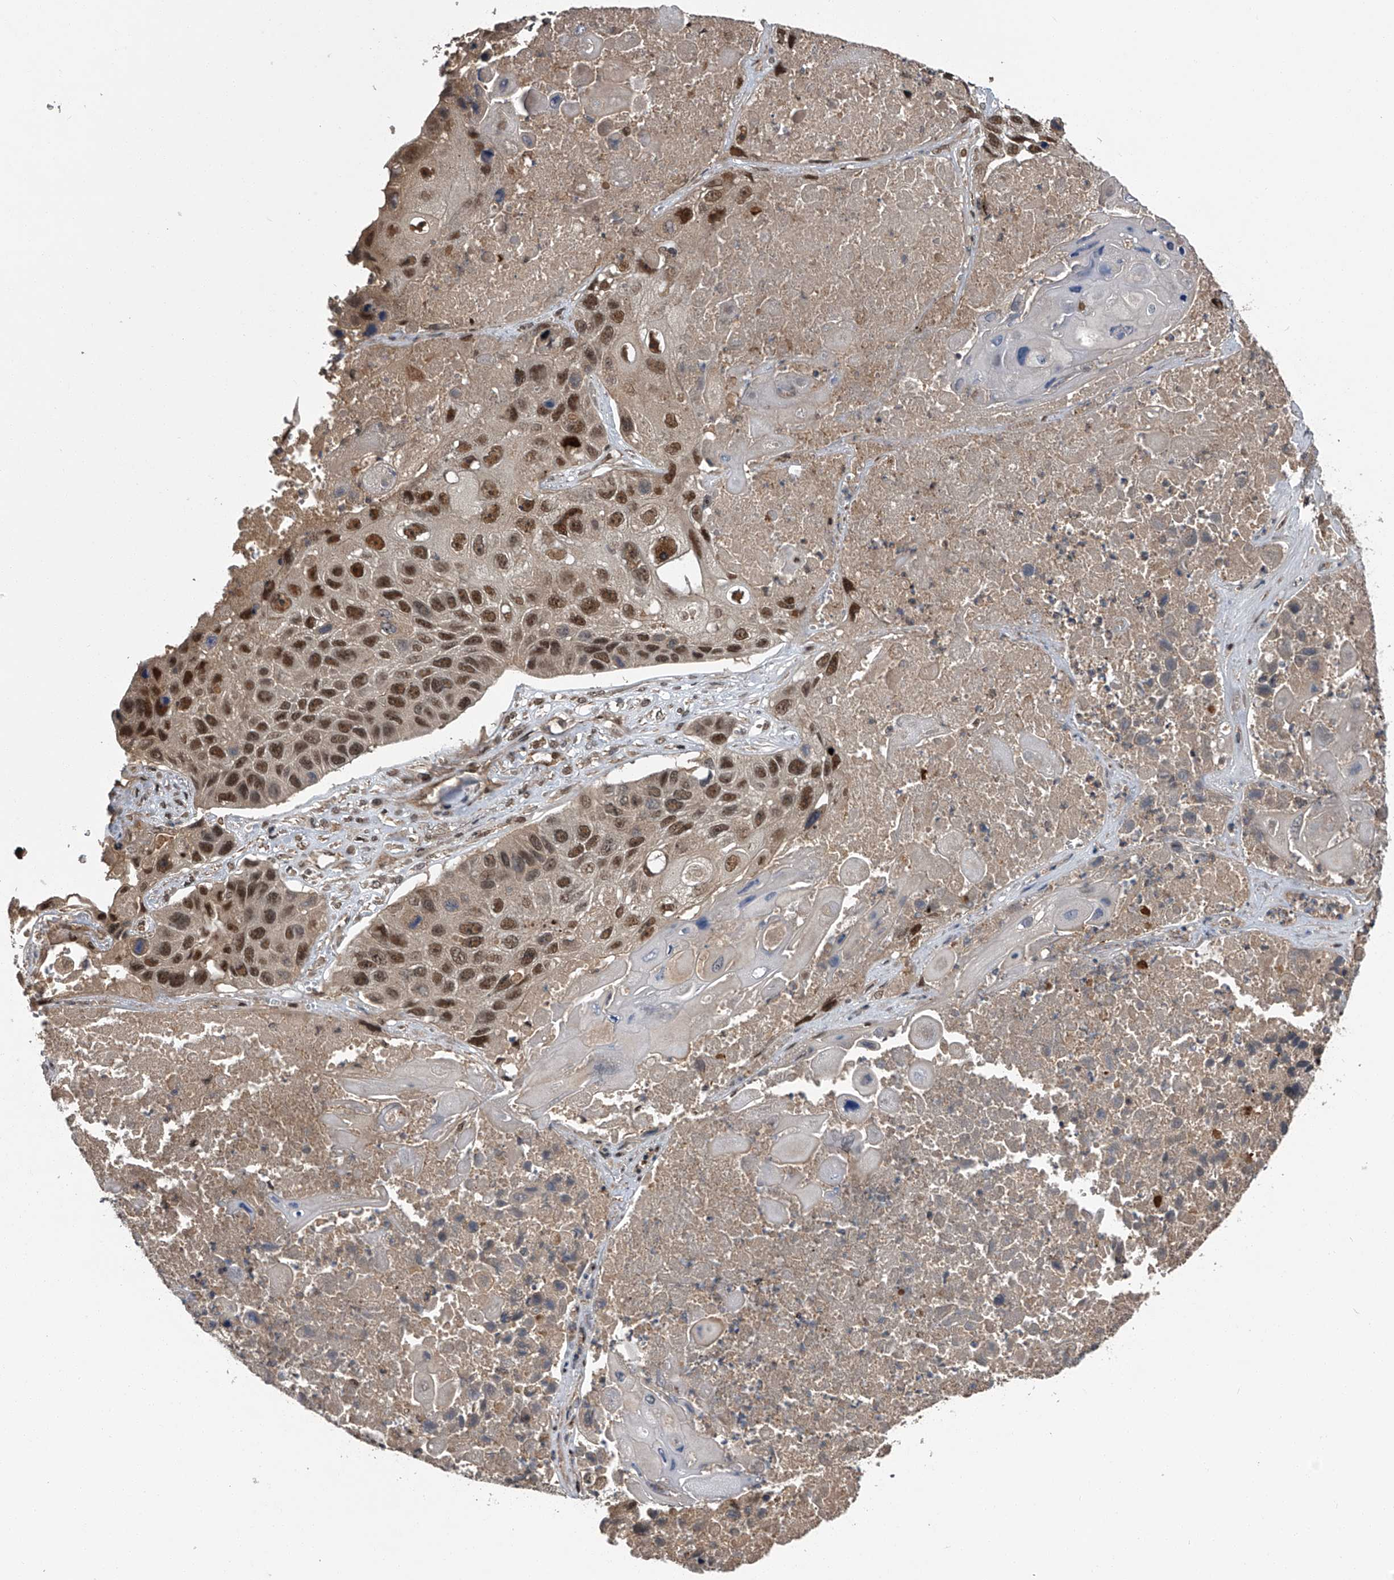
{"staining": {"intensity": "strong", "quantity": ">75%", "location": "cytoplasmic/membranous,nuclear"}, "tissue": "lung cancer", "cell_type": "Tumor cells", "image_type": "cancer", "snomed": [{"axis": "morphology", "description": "Squamous cell carcinoma, NOS"}, {"axis": "topography", "description": "Lung"}], "caption": "Immunohistochemical staining of lung cancer shows high levels of strong cytoplasmic/membranous and nuclear positivity in about >75% of tumor cells. The protein is shown in brown color, while the nuclei are stained blue.", "gene": "SLC12A8", "patient": {"sex": "male", "age": 61}}